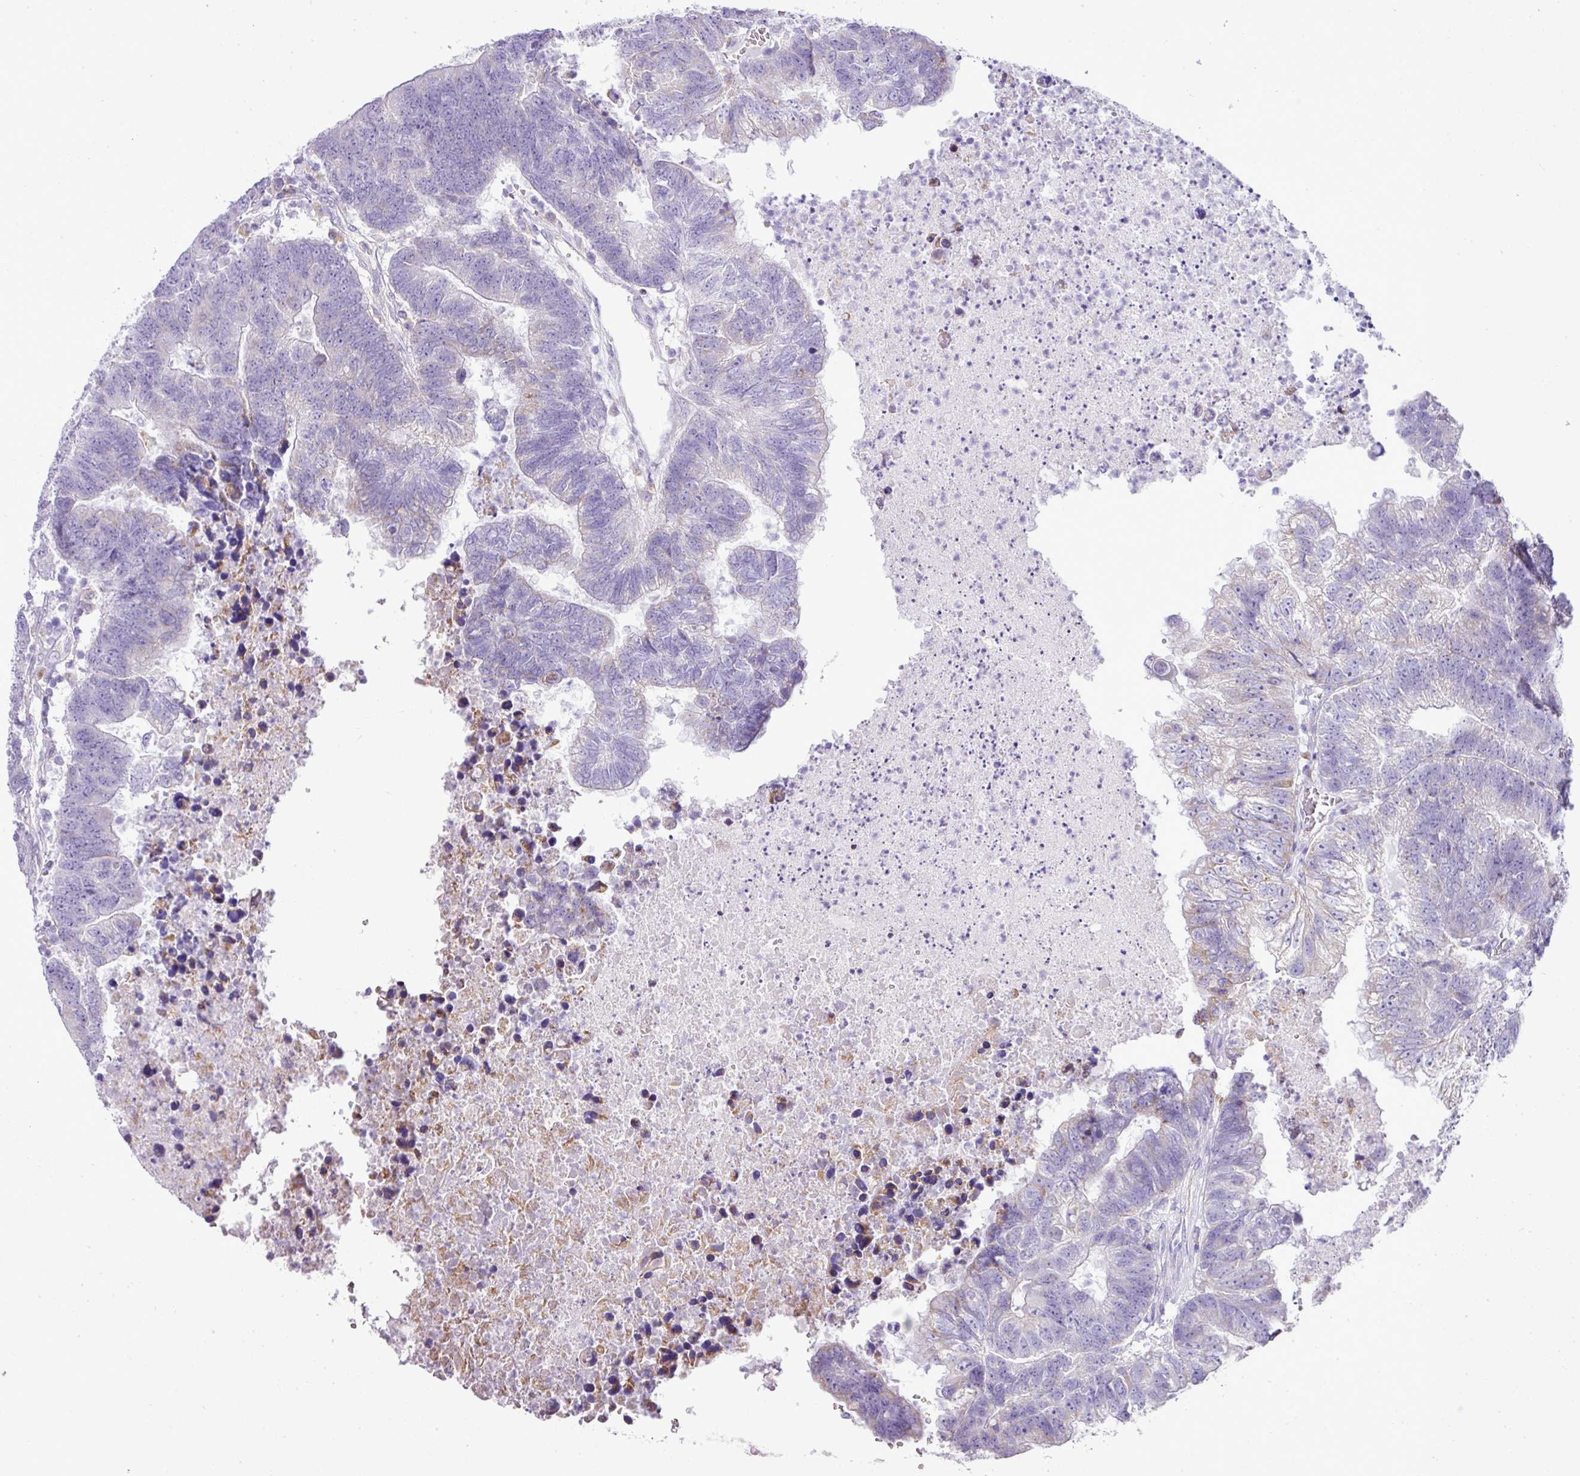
{"staining": {"intensity": "weak", "quantity": "<25%", "location": "cytoplasmic/membranous"}, "tissue": "colorectal cancer", "cell_type": "Tumor cells", "image_type": "cancer", "snomed": [{"axis": "morphology", "description": "Adenocarcinoma, NOS"}, {"axis": "topography", "description": "Colon"}], "caption": "IHC photomicrograph of adenocarcinoma (colorectal) stained for a protein (brown), which exhibits no staining in tumor cells.", "gene": "PGAP4", "patient": {"sex": "female", "age": 48}}